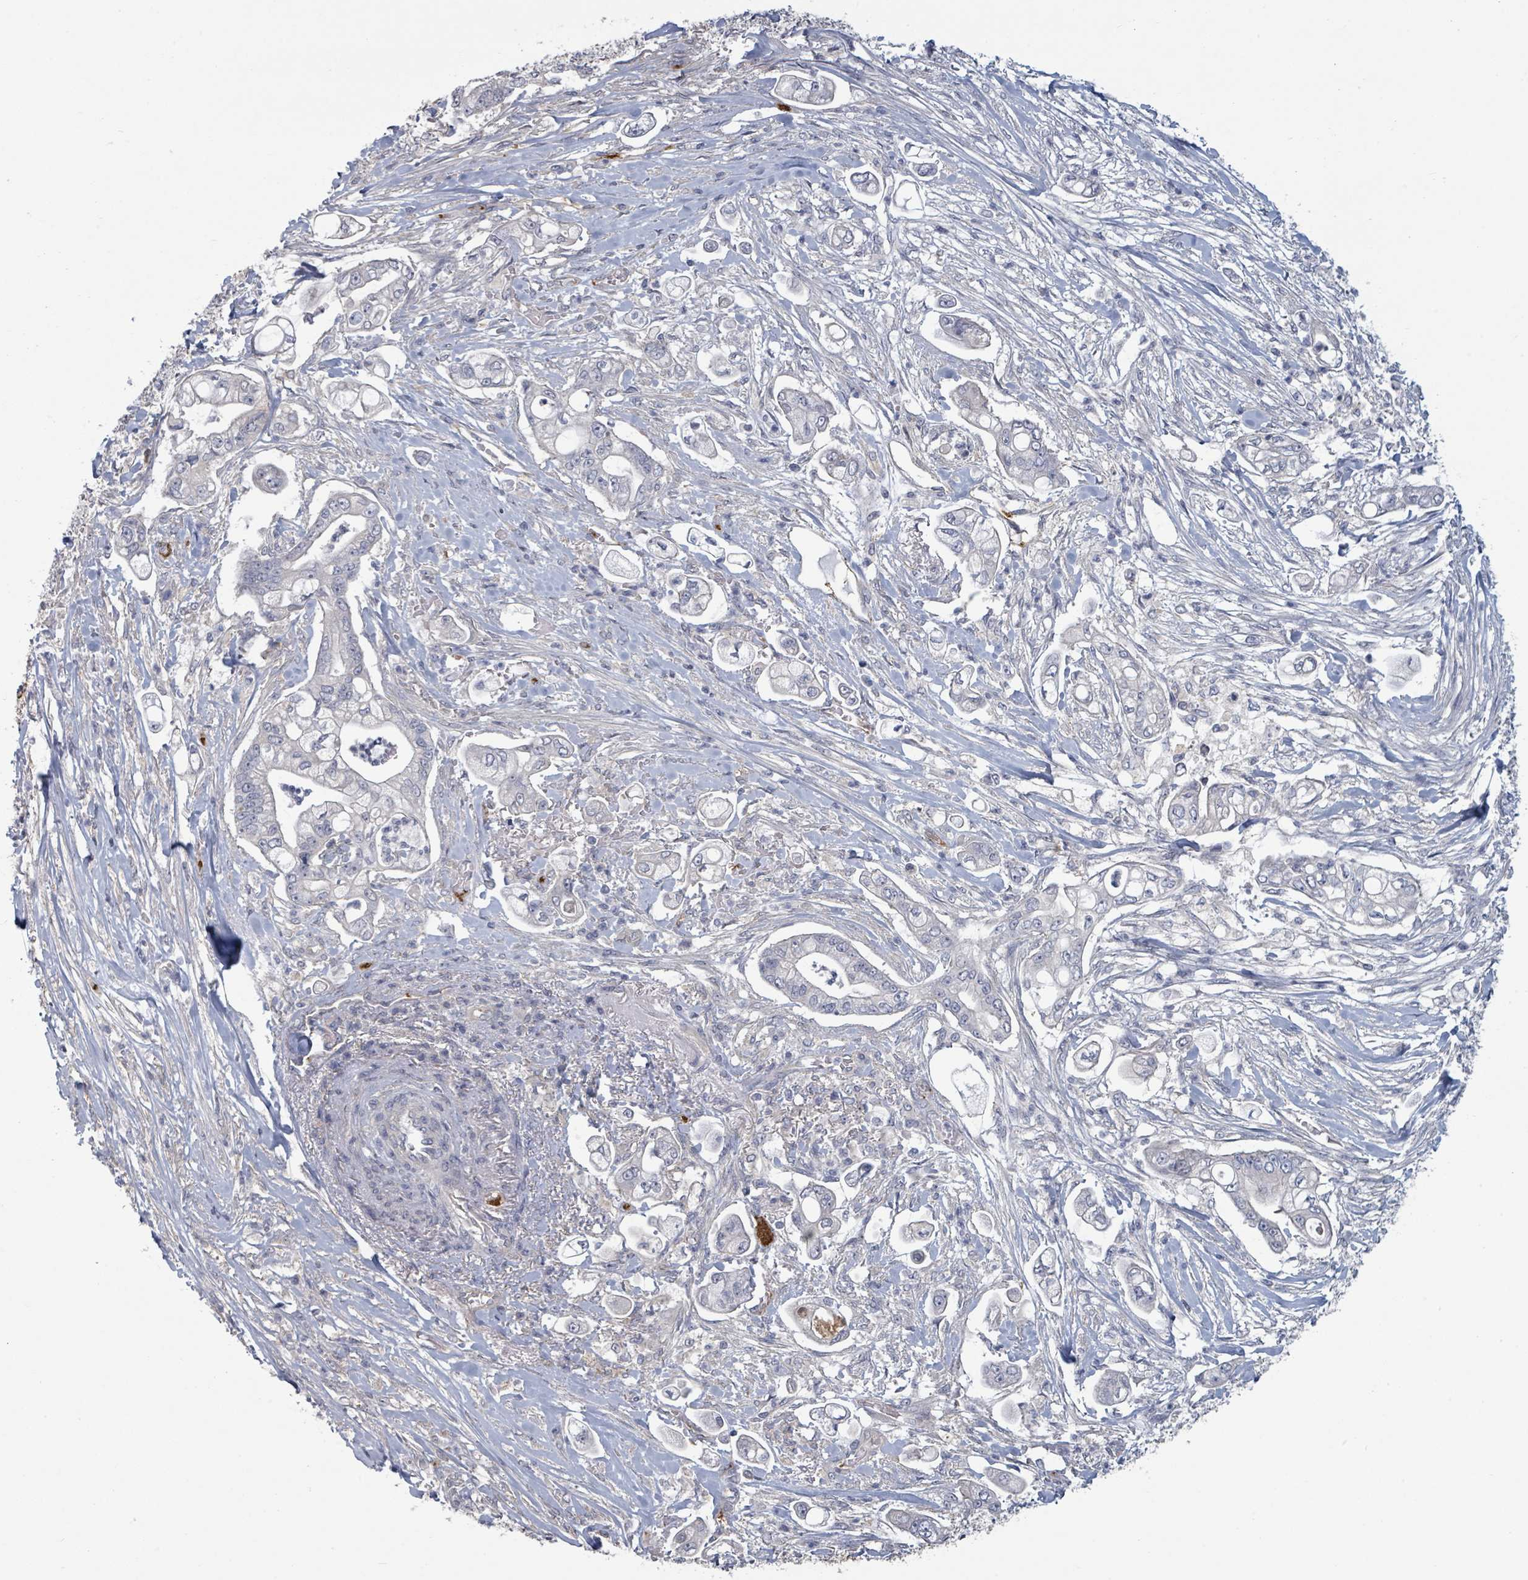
{"staining": {"intensity": "negative", "quantity": "none", "location": "none"}, "tissue": "pancreatic cancer", "cell_type": "Tumor cells", "image_type": "cancer", "snomed": [{"axis": "morphology", "description": "Adenocarcinoma, NOS"}, {"axis": "topography", "description": "Pancreas"}], "caption": "A histopathology image of human pancreatic cancer is negative for staining in tumor cells. (DAB (3,3'-diaminobenzidine) immunohistochemistry visualized using brightfield microscopy, high magnification).", "gene": "PLAUR", "patient": {"sex": "female", "age": 69}}